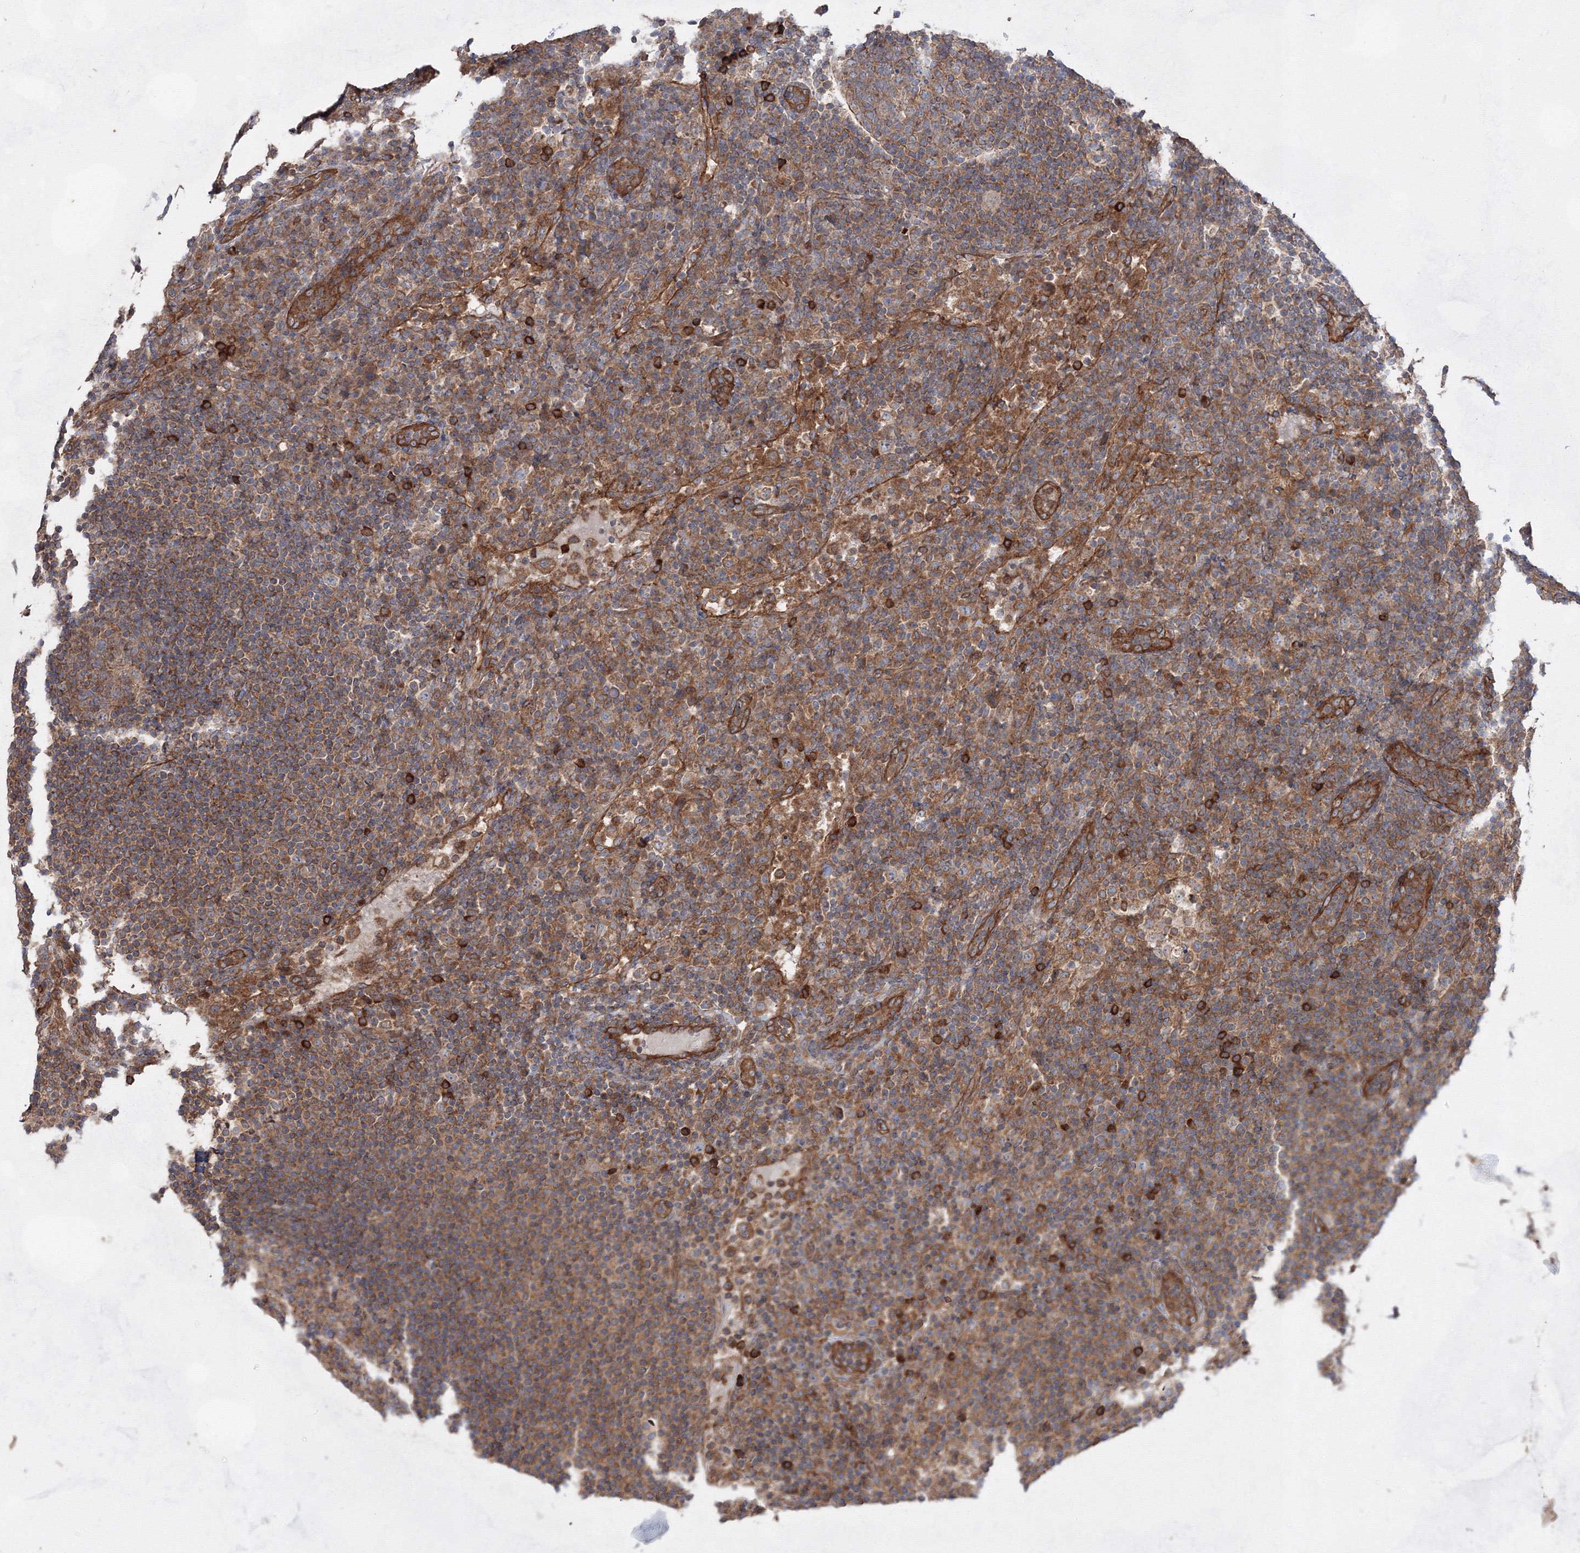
{"staining": {"intensity": "moderate", "quantity": ">75%", "location": "cytoplasmic/membranous"}, "tissue": "lymph node", "cell_type": "Germinal center cells", "image_type": "normal", "snomed": [{"axis": "morphology", "description": "Normal tissue, NOS"}, {"axis": "topography", "description": "Lymph node"}], "caption": "IHC of unremarkable human lymph node reveals medium levels of moderate cytoplasmic/membranous positivity in about >75% of germinal center cells.", "gene": "EXOC6", "patient": {"sex": "female", "age": 53}}